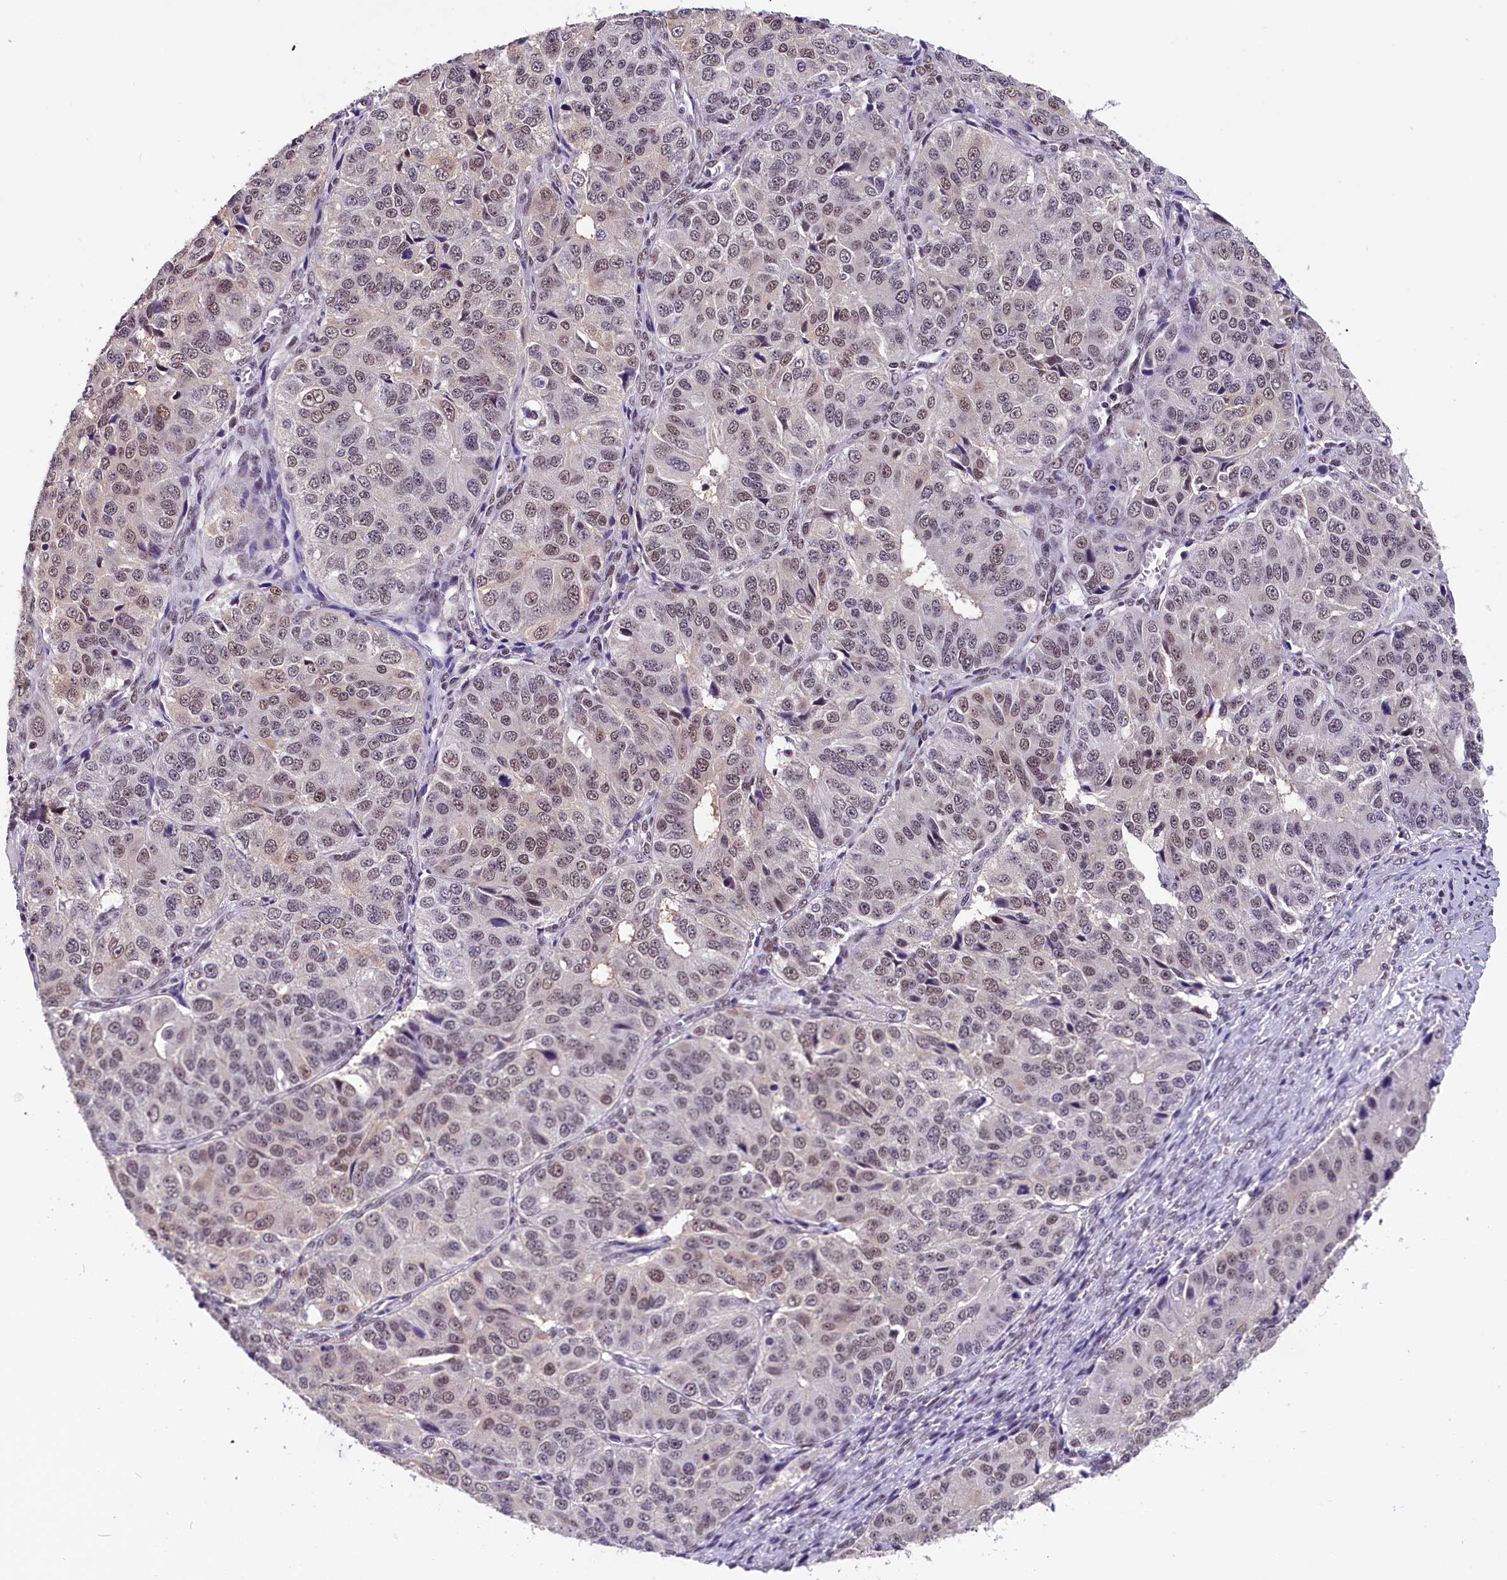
{"staining": {"intensity": "weak", "quantity": ">75%", "location": "nuclear"}, "tissue": "ovarian cancer", "cell_type": "Tumor cells", "image_type": "cancer", "snomed": [{"axis": "morphology", "description": "Carcinoma, endometroid"}, {"axis": "topography", "description": "Ovary"}], "caption": "Protein analysis of ovarian cancer (endometroid carcinoma) tissue demonstrates weak nuclear expression in approximately >75% of tumor cells. (DAB (3,3'-diaminobenzidine) = brown stain, brightfield microscopy at high magnification).", "gene": "ZC3H4", "patient": {"sex": "female", "age": 51}}